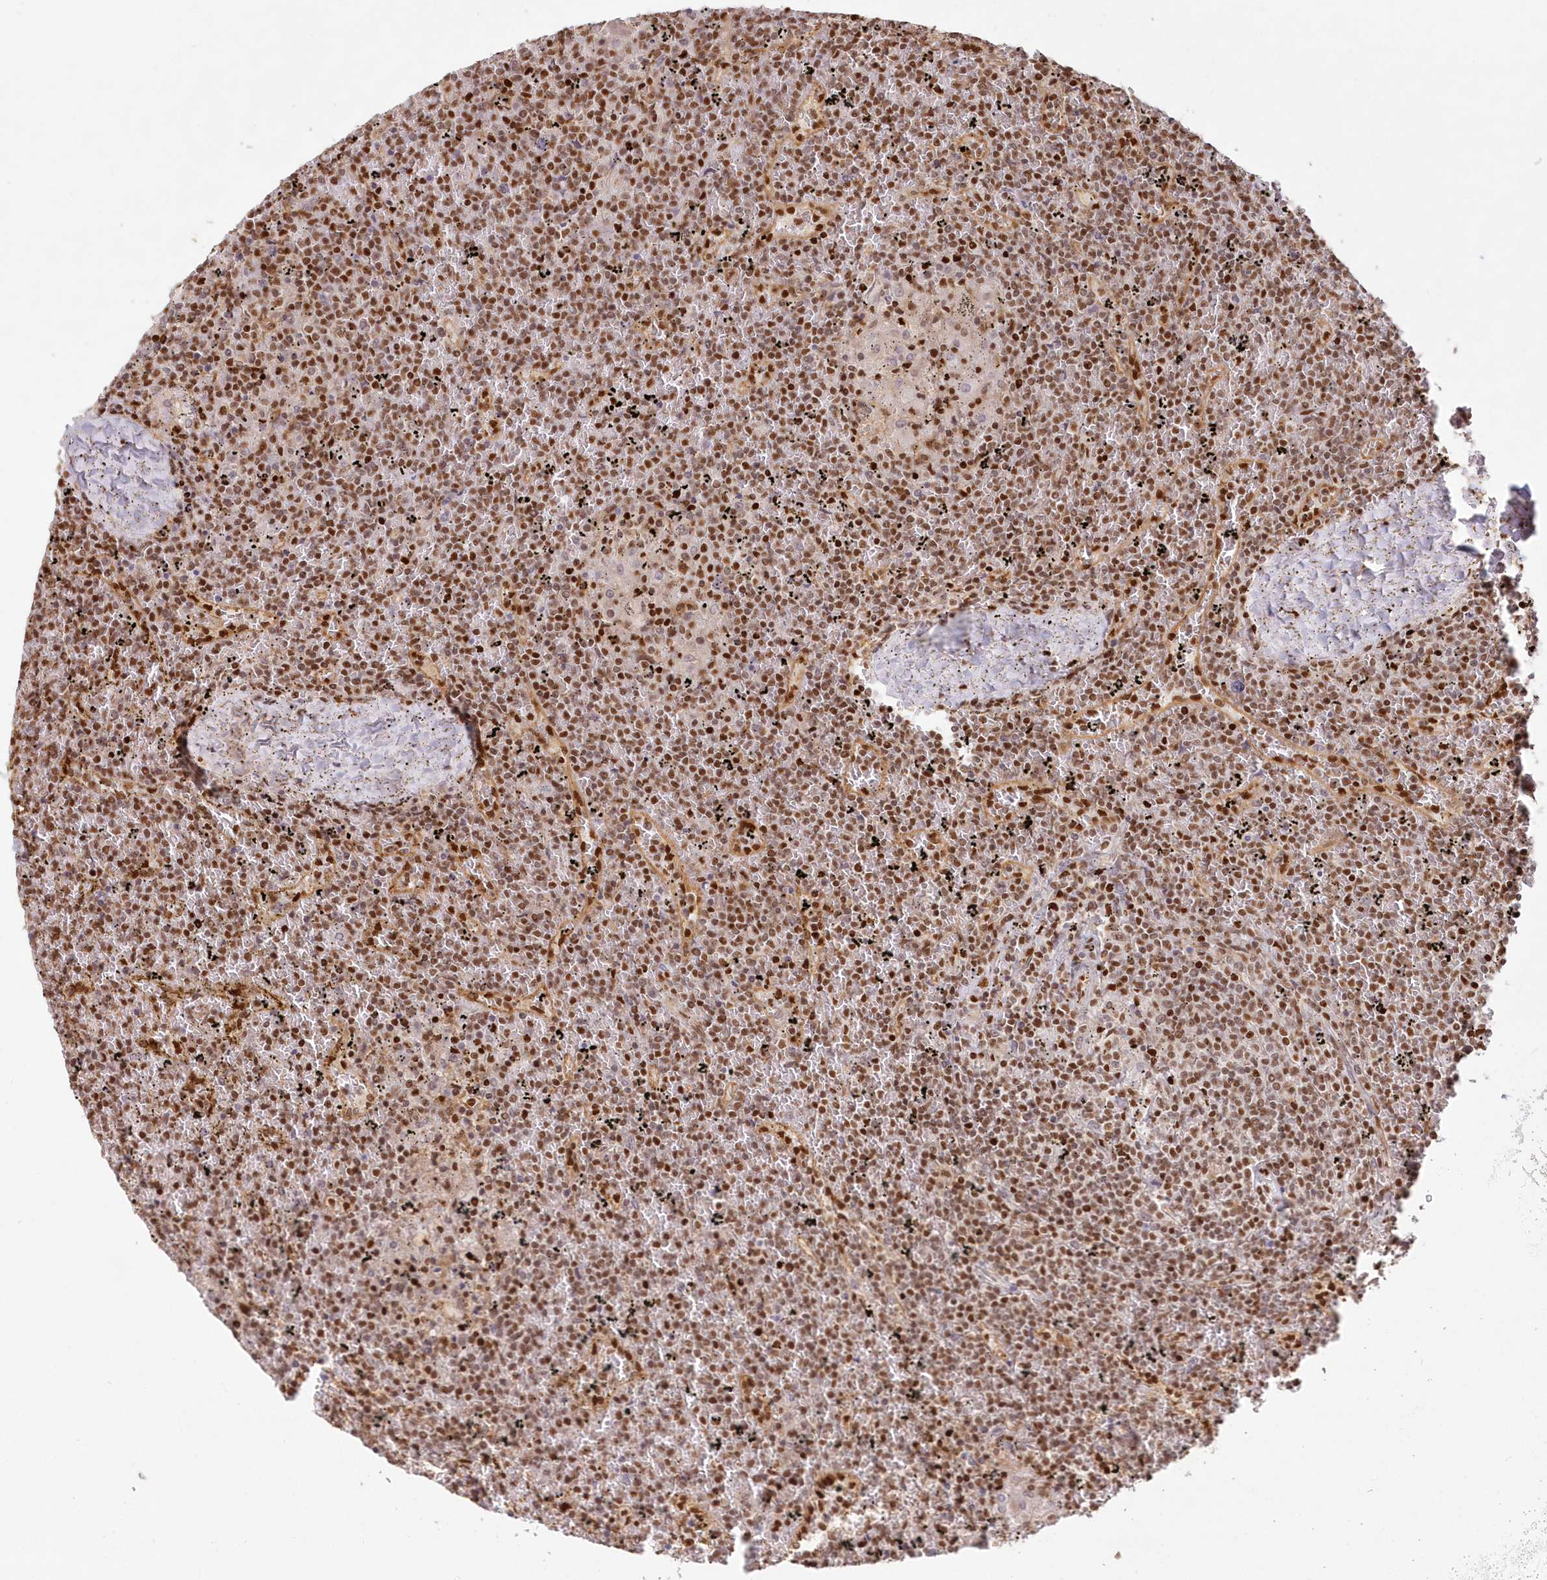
{"staining": {"intensity": "moderate", "quantity": ">75%", "location": "nuclear"}, "tissue": "lymphoma", "cell_type": "Tumor cells", "image_type": "cancer", "snomed": [{"axis": "morphology", "description": "Malignant lymphoma, non-Hodgkin's type, Low grade"}, {"axis": "topography", "description": "Spleen"}], "caption": "IHC (DAB (3,3'-diaminobenzidine)) staining of human lymphoma demonstrates moderate nuclear protein staining in about >75% of tumor cells.", "gene": "POLR2B", "patient": {"sex": "female", "age": 19}}